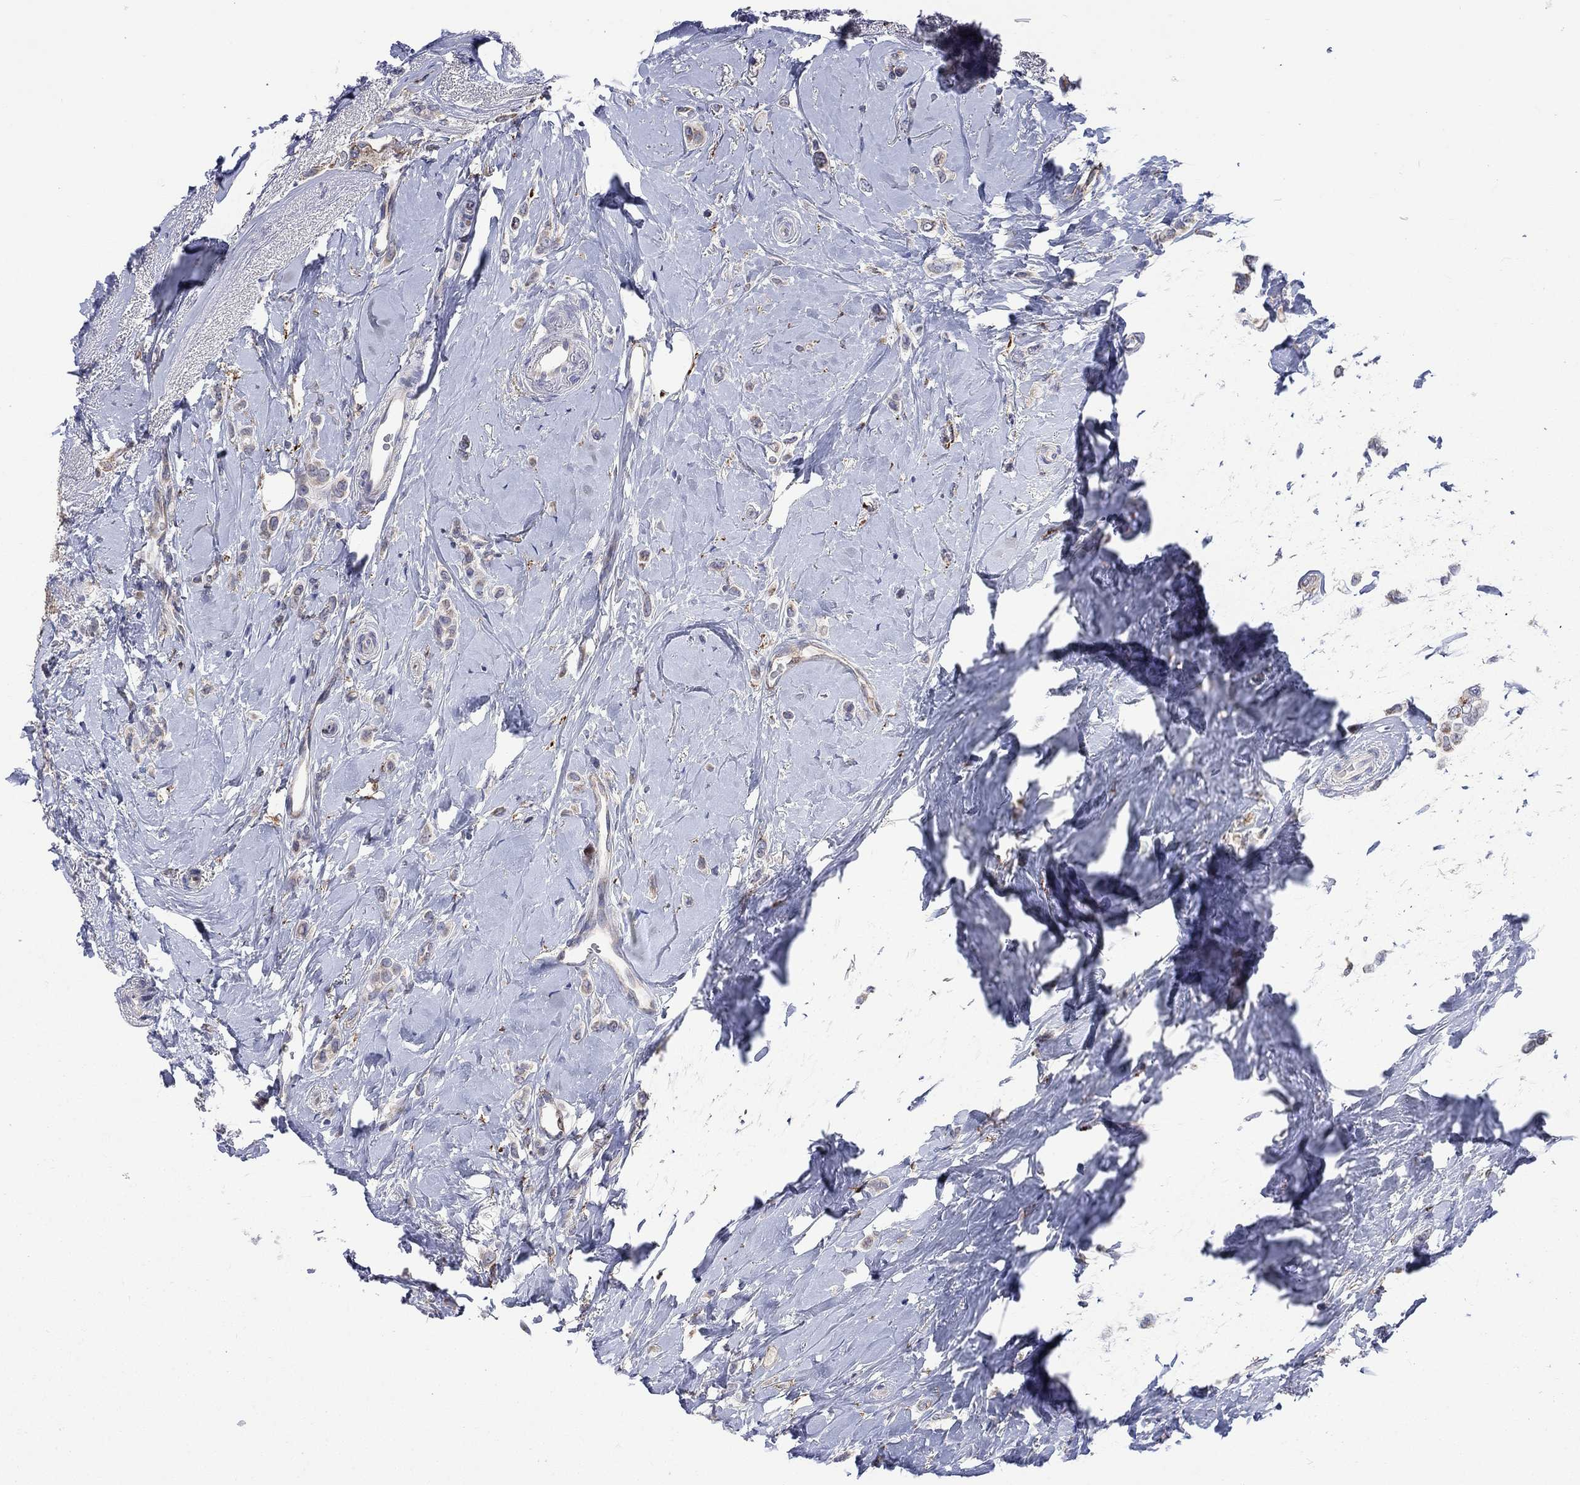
{"staining": {"intensity": "negative", "quantity": "none", "location": "none"}, "tissue": "breast cancer", "cell_type": "Tumor cells", "image_type": "cancer", "snomed": [{"axis": "morphology", "description": "Lobular carcinoma"}, {"axis": "topography", "description": "Breast"}], "caption": "A micrograph of human lobular carcinoma (breast) is negative for staining in tumor cells. Brightfield microscopy of IHC stained with DAB (brown) and hematoxylin (blue), captured at high magnification.", "gene": "SLC35F2", "patient": {"sex": "female", "age": 66}}